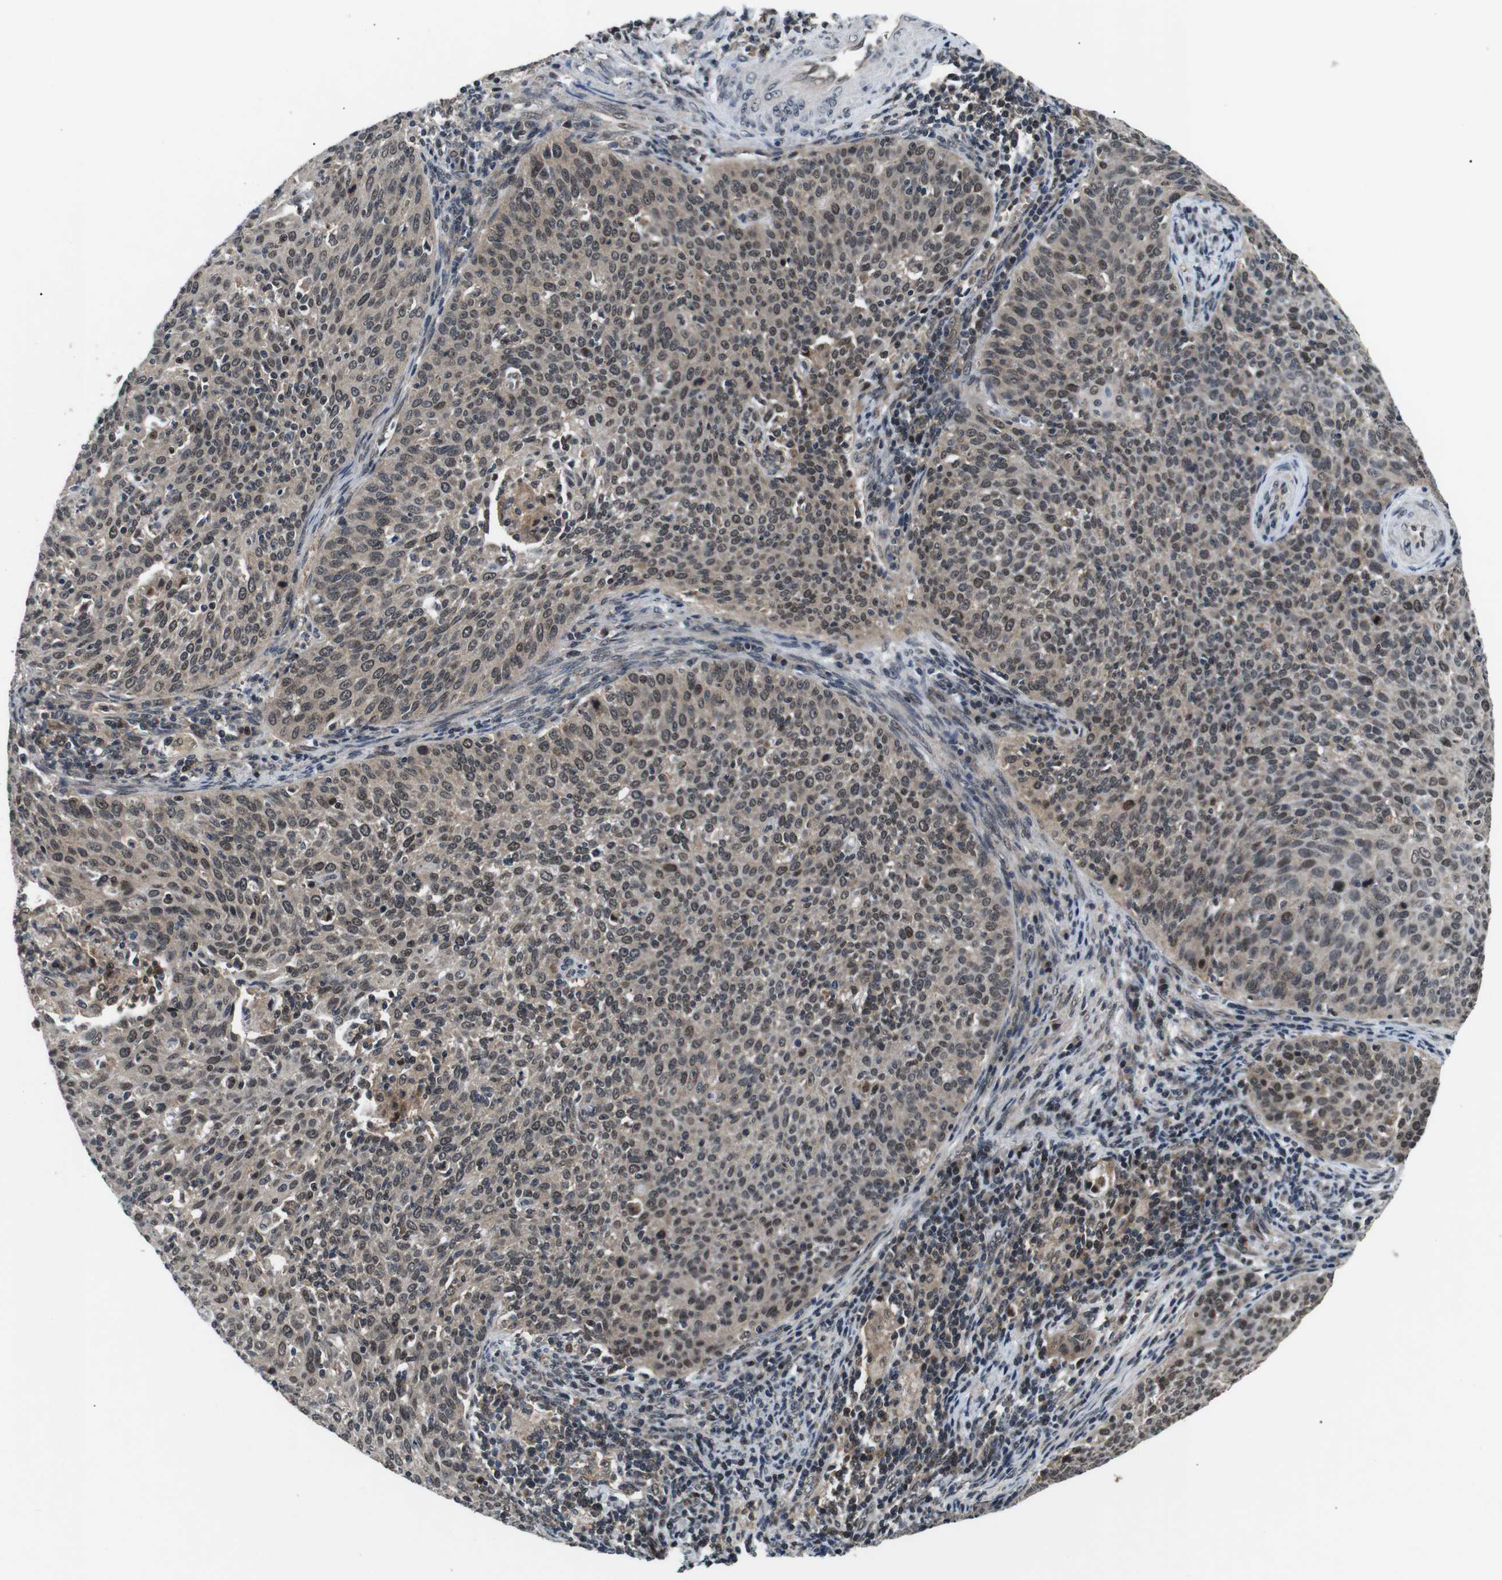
{"staining": {"intensity": "weak", "quantity": ">75%", "location": "cytoplasmic/membranous,nuclear"}, "tissue": "cervical cancer", "cell_type": "Tumor cells", "image_type": "cancer", "snomed": [{"axis": "morphology", "description": "Squamous cell carcinoma, NOS"}, {"axis": "topography", "description": "Cervix"}], "caption": "An IHC photomicrograph of tumor tissue is shown. Protein staining in brown highlights weak cytoplasmic/membranous and nuclear positivity in cervical cancer (squamous cell carcinoma) within tumor cells. Using DAB (3,3'-diaminobenzidine) (brown) and hematoxylin (blue) stains, captured at high magnification using brightfield microscopy.", "gene": "SKP1", "patient": {"sex": "female", "age": 38}}